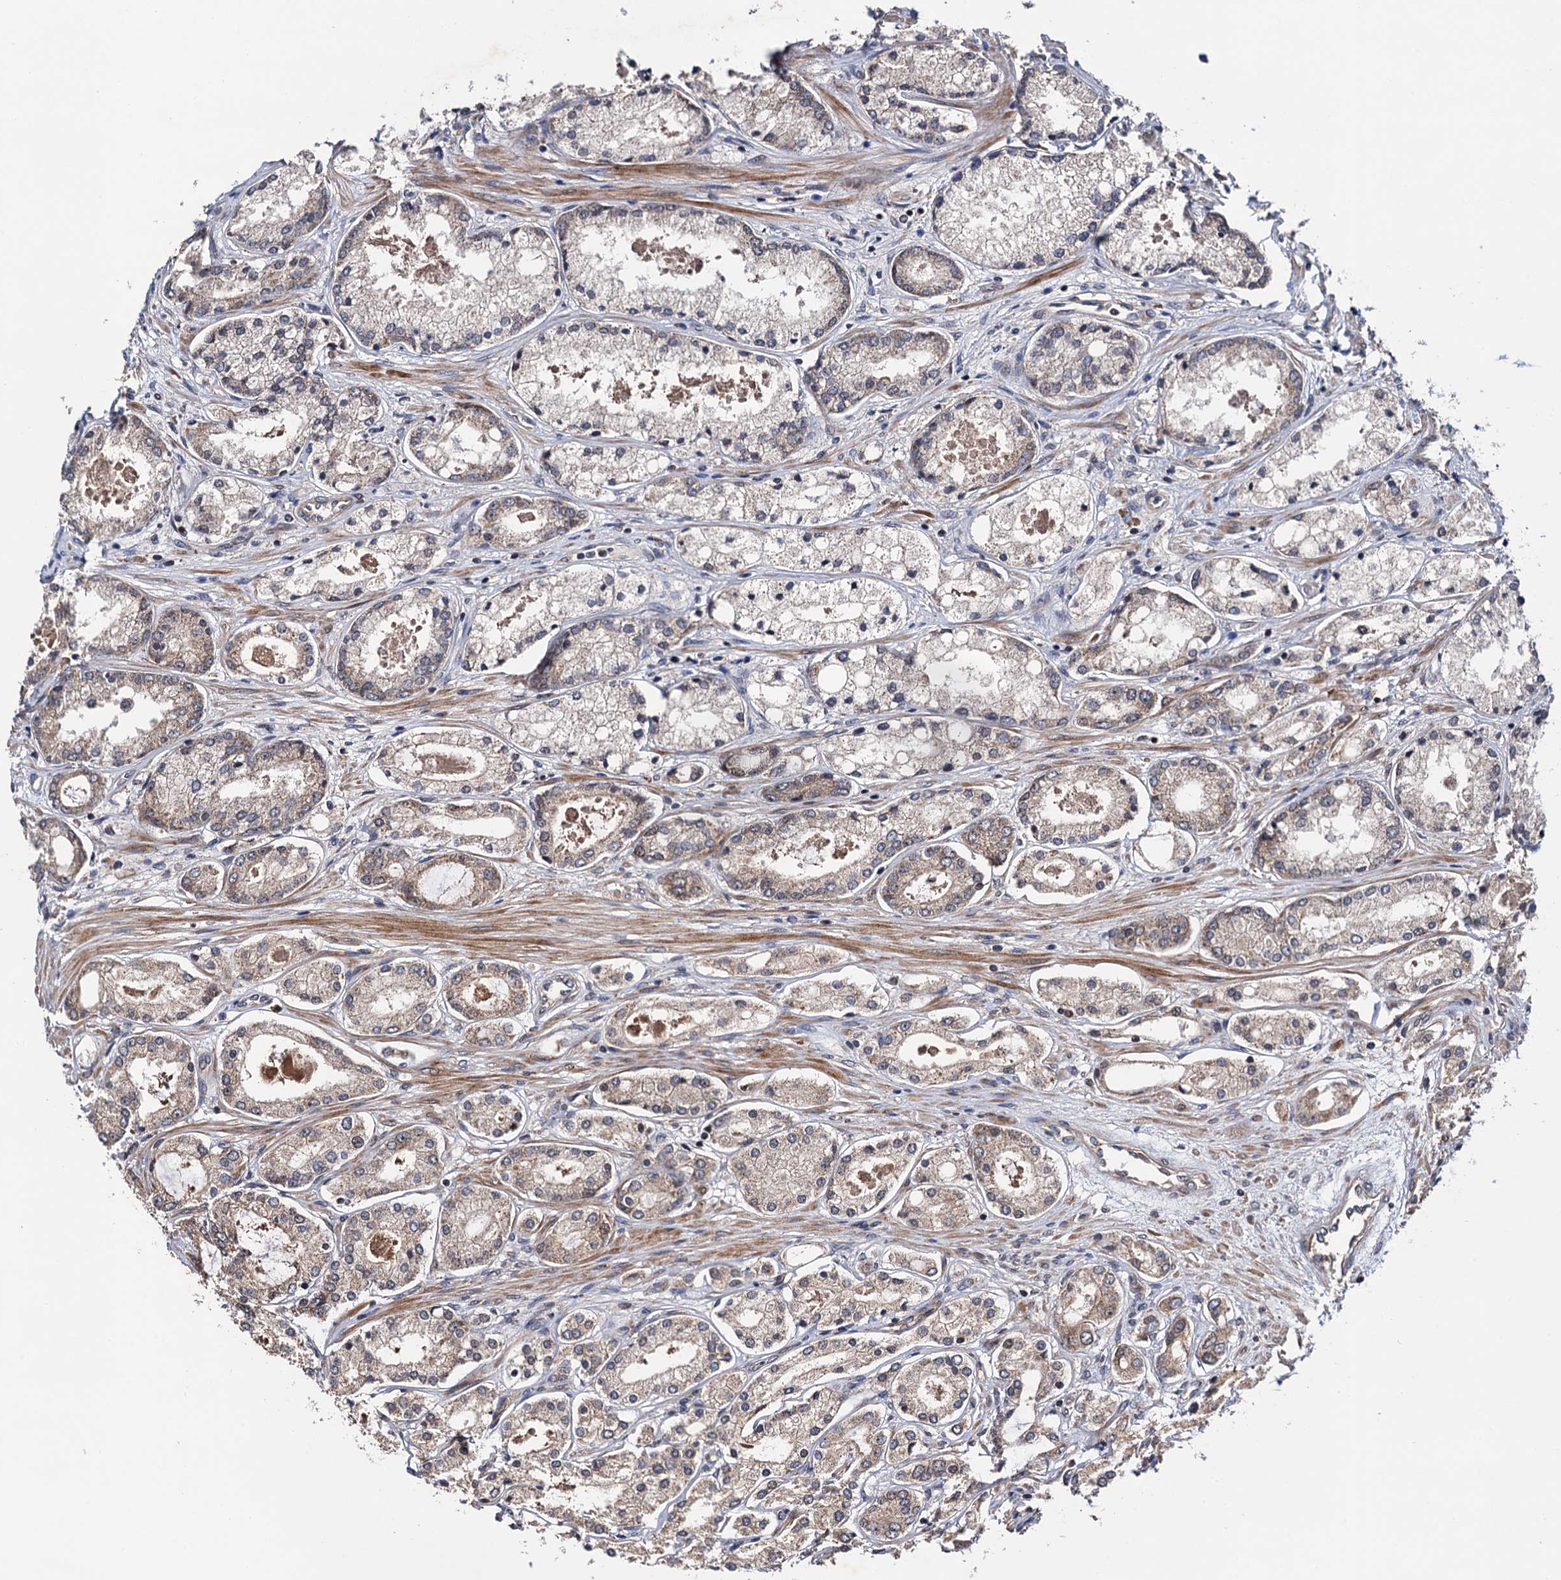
{"staining": {"intensity": "weak", "quantity": "<25%", "location": "cytoplasmic/membranous"}, "tissue": "prostate cancer", "cell_type": "Tumor cells", "image_type": "cancer", "snomed": [{"axis": "morphology", "description": "Adenocarcinoma, Low grade"}, {"axis": "topography", "description": "Prostate"}], "caption": "An immunohistochemistry (IHC) histopathology image of prostate cancer (low-grade adenocarcinoma) is shown. There is no staining in tumor cells of prostate cancer (low-grade adenocarcinoma).", "gene": "NAA16", "patient": {"sex": "male", "age": 68}}